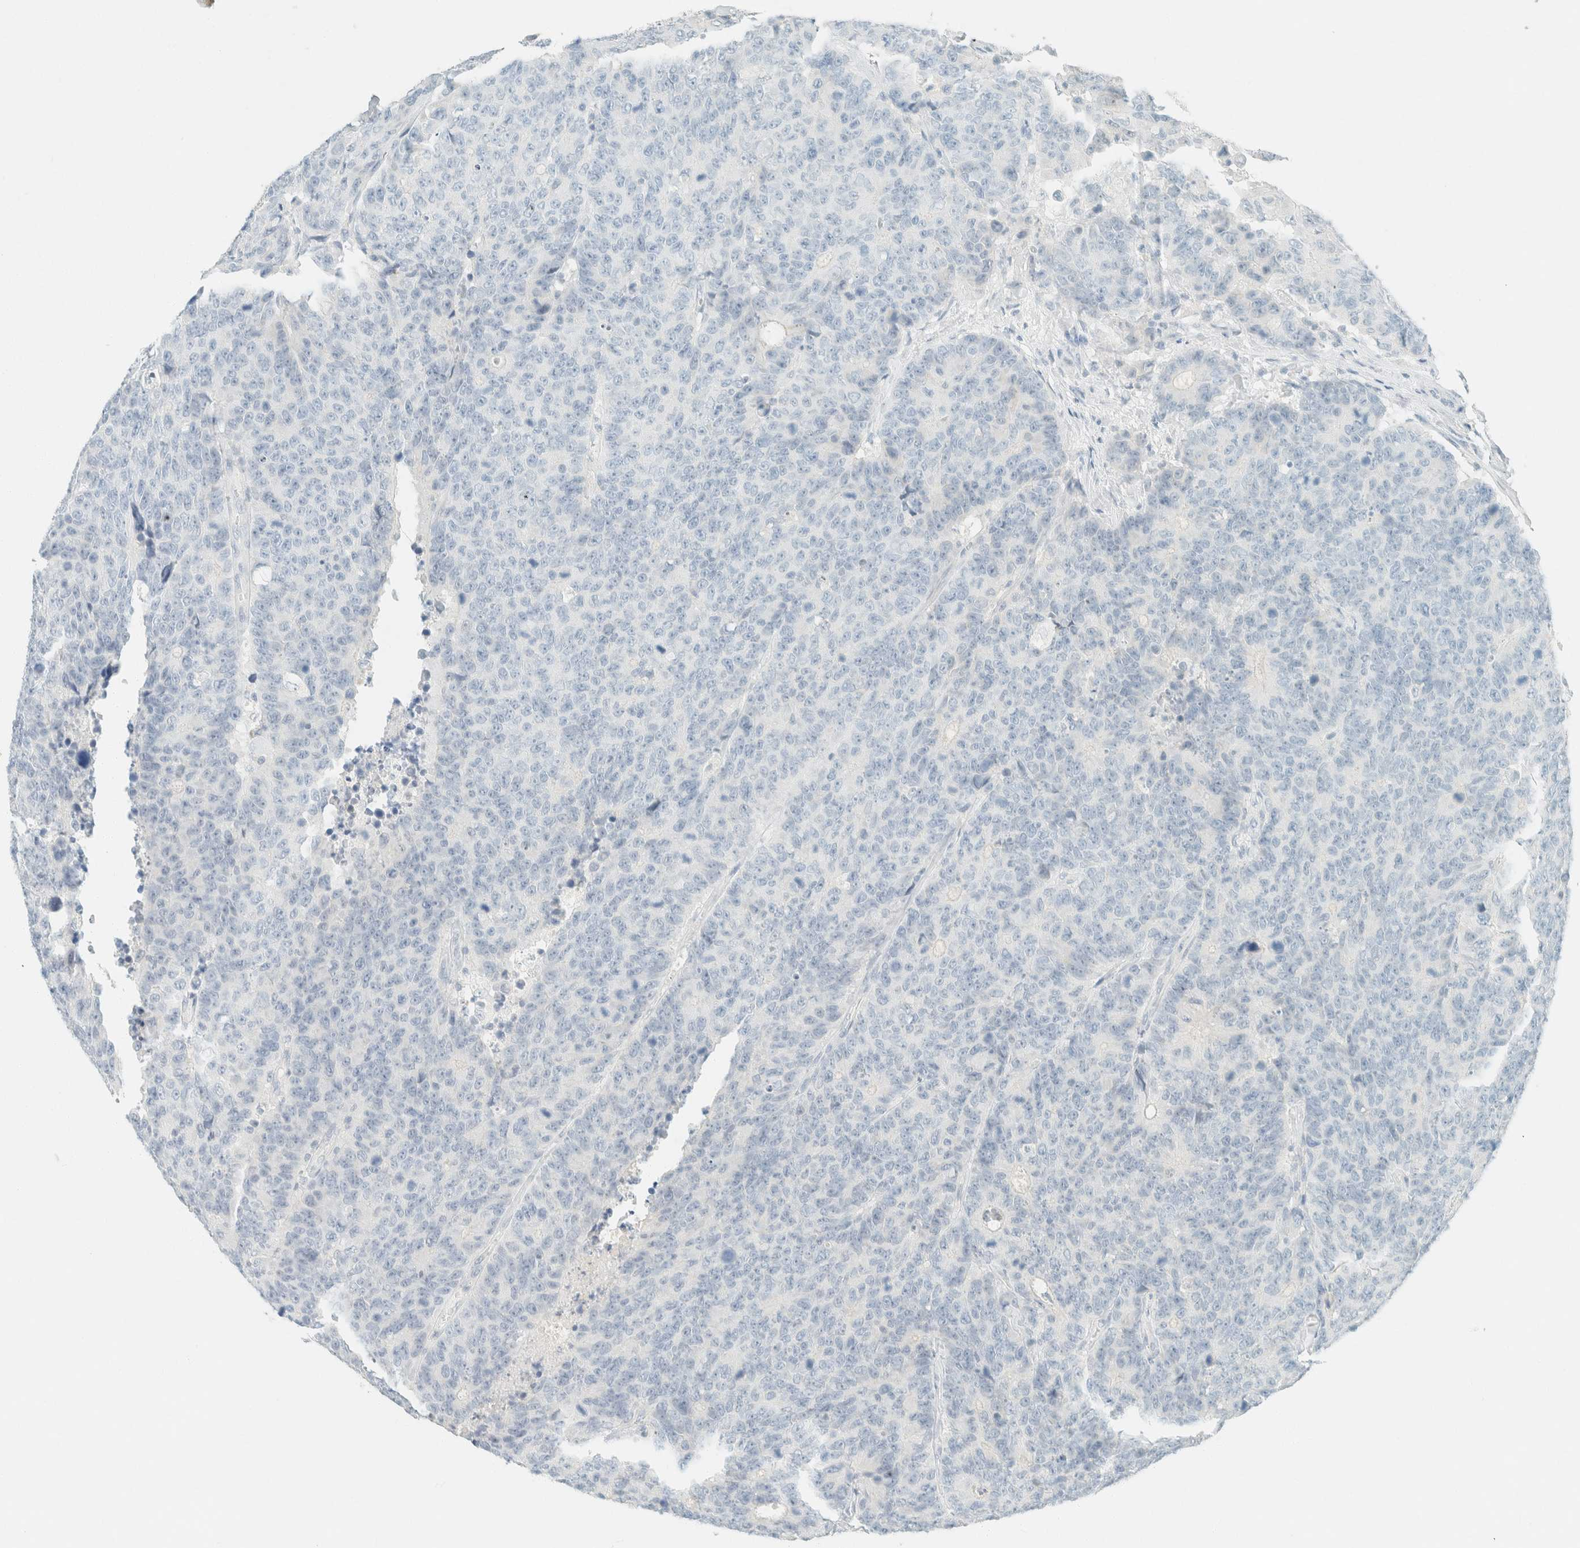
{"staining": {"intensity": "negative", "quantity": "none", "location": "none"}, "tissue": "colorectal cancer", "cell_type": "Tumor cells", "image_type": "cancer", "snomed": [{"axis": "morphology", "description": "Adenocarcinoma, NOS"}, {"axis": "topography", "description": "Colon"}], "caption": "Protein analysis of colorectal adenocarcinoma shows no significant staining in tumor cells.", "gene": "GPA33", "patient": {"sex": "female", "age": 86}}